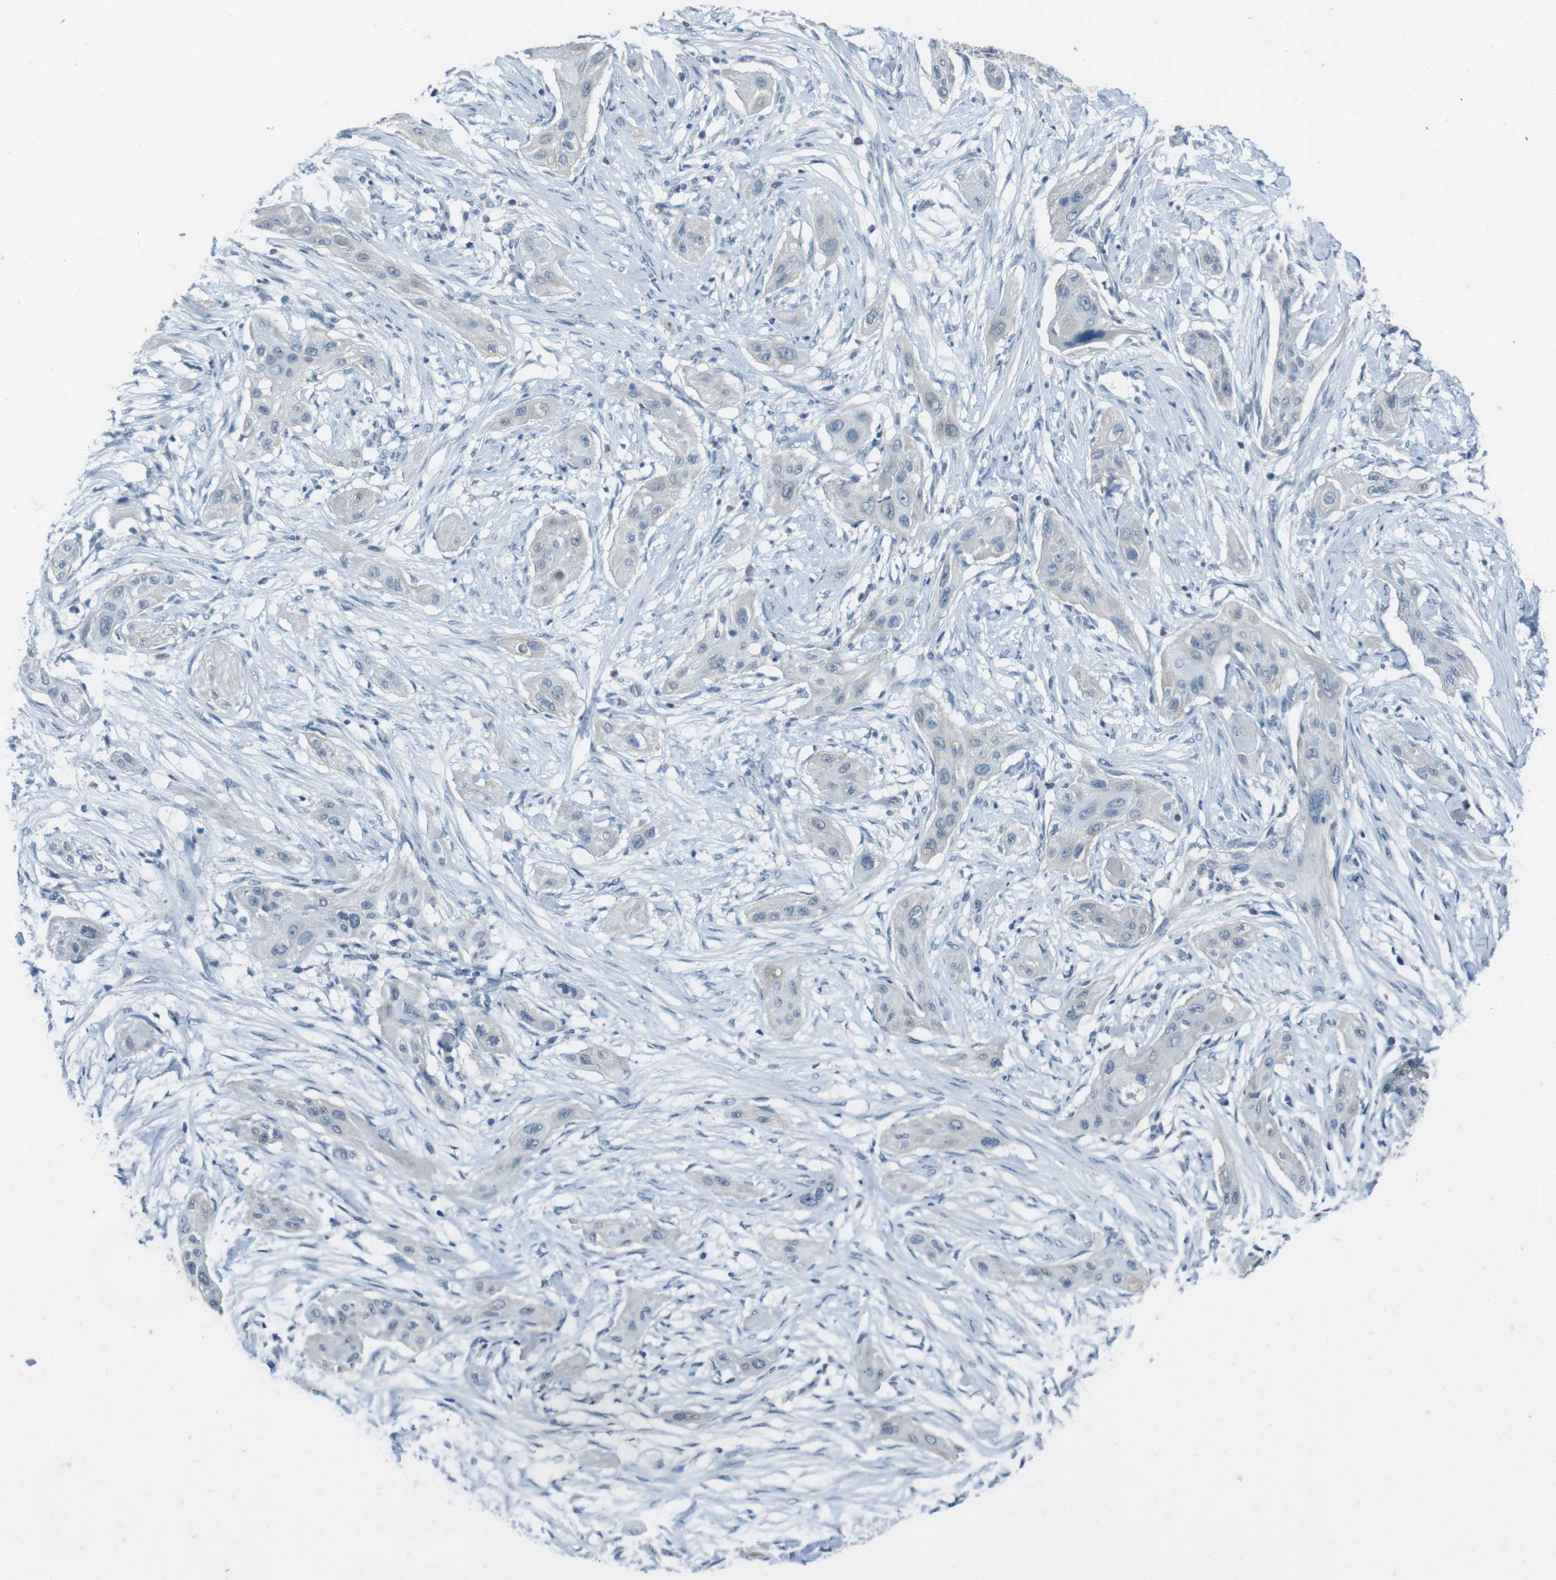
{"staining": {"intensity": "negative", "quantity": "none", "location": "none"}, "tissue": "lung cancer", "cell_type": "Tumor cells", "image_type": "cancer", "snomed": [{"axis": "morphology", "description": "Squamous cell carcinoma, NOS"}, {"axis": "topography", "description": "Lung"}], "caption": "A high-resolution photomicrograph shows immunohistochemistry staining of lung squamous cell carcinoma, which exhibits no significant staining in tumor cells.", "gene": "ENTPD7", "patient": {"sex": "female", "age": 47}}